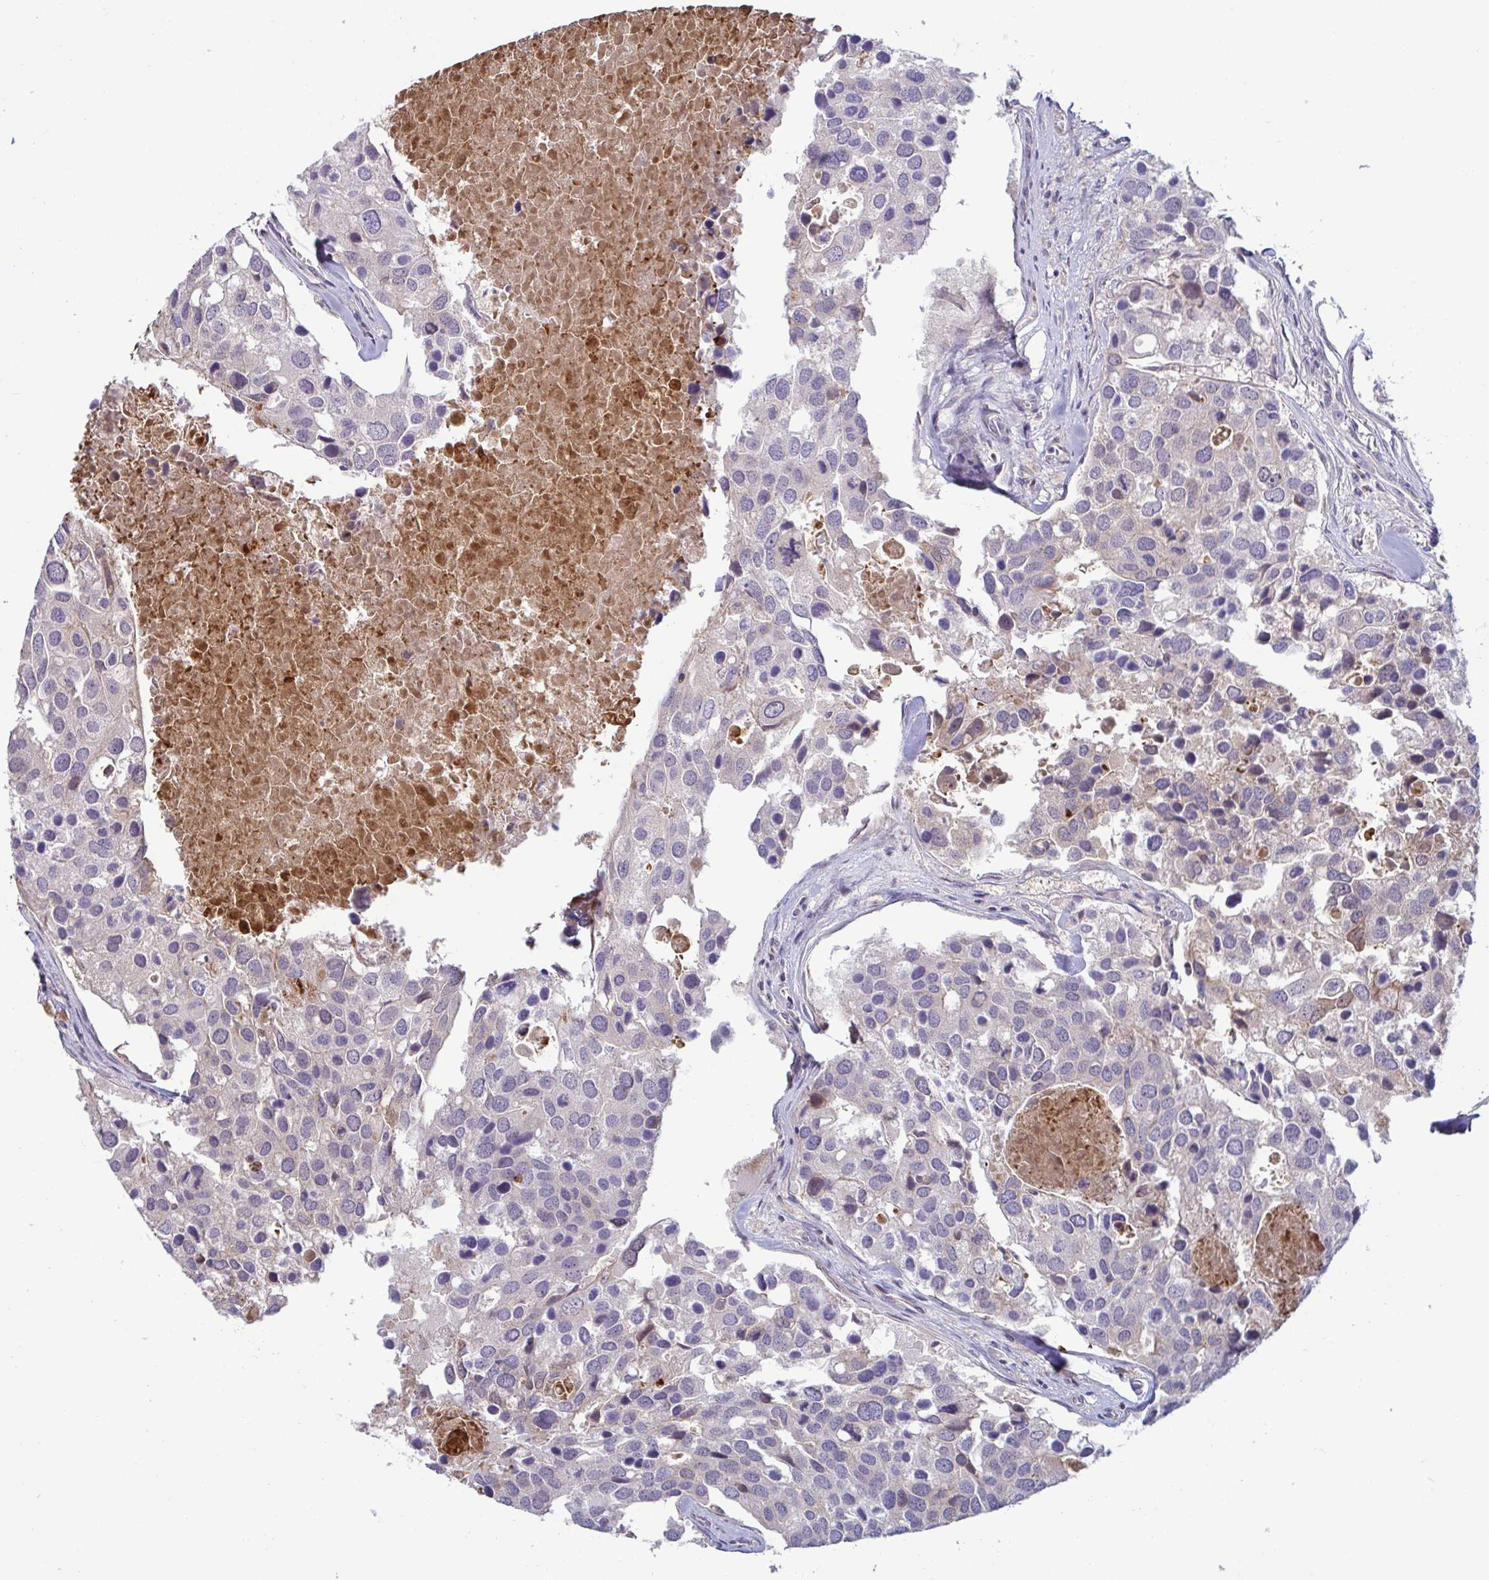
{"staining": {"intensity": "weak", "quantity": "<25%", "location": "cytoplasmic/membranous"}, "tissue": "breast cancer", "cell_type": "Tumor cells", "image_type": "cancer", "snomed": [{"axis": "morphology", "description": "Duct carcinoma"}, {"axis": "topography", "description": "Breast"}], "caption": "Immunohistochemistry histopathology image of neoplastic tissue: intraductal carcinoma (breast) stained with DAB reveals no significant protein expression in tumor cells. (Stains: DAB IHC with hematoxylin counter stain, Microscopy: brightfield microscopy at high magnification).", "gene": "GSTM1", "patient": {"sex": "female", "age": 83}}